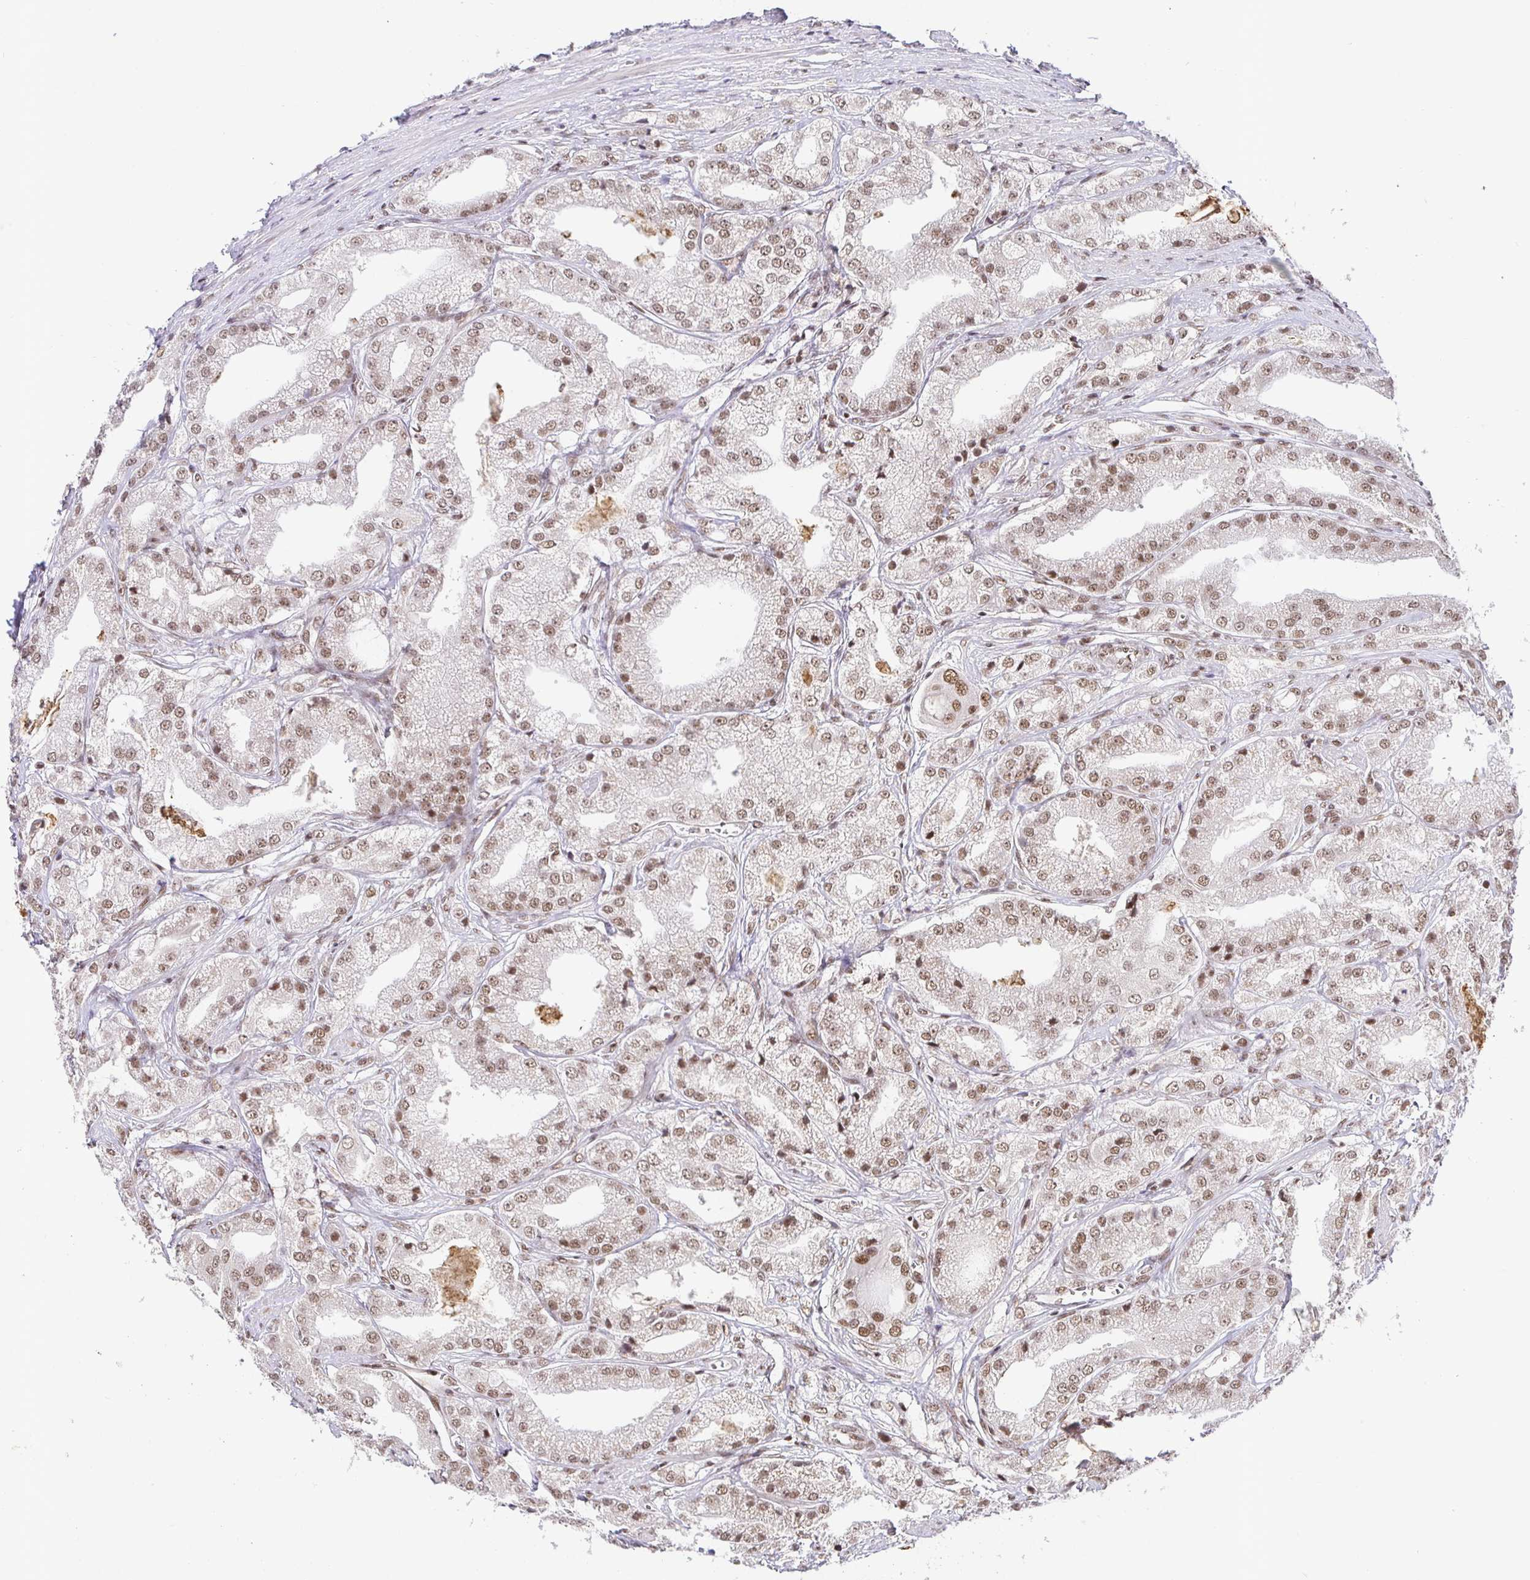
{"staining": {"intensity": "moderate", "quantity": "25%-75%", "location": "nuclear"}, "tissue": "prostate cancer", "cell_type": "Tumor cells", "image_type": "cancer", "snomed": [{"axis": "morphology", "description": "Adenocarcinoma, High grade"}, {"axis": "topography", "description": "Prostate"}], "caption": "Protein staining displays moderate nuclear positivity in about 25%-75% of tumor cells in prostate cancer (high-grade adenocarcinoma). The protein is shown in brown color, while the nuclei are stained blue.", "gene": "USF1", "patient": {"sex": "male", "age": 61}}